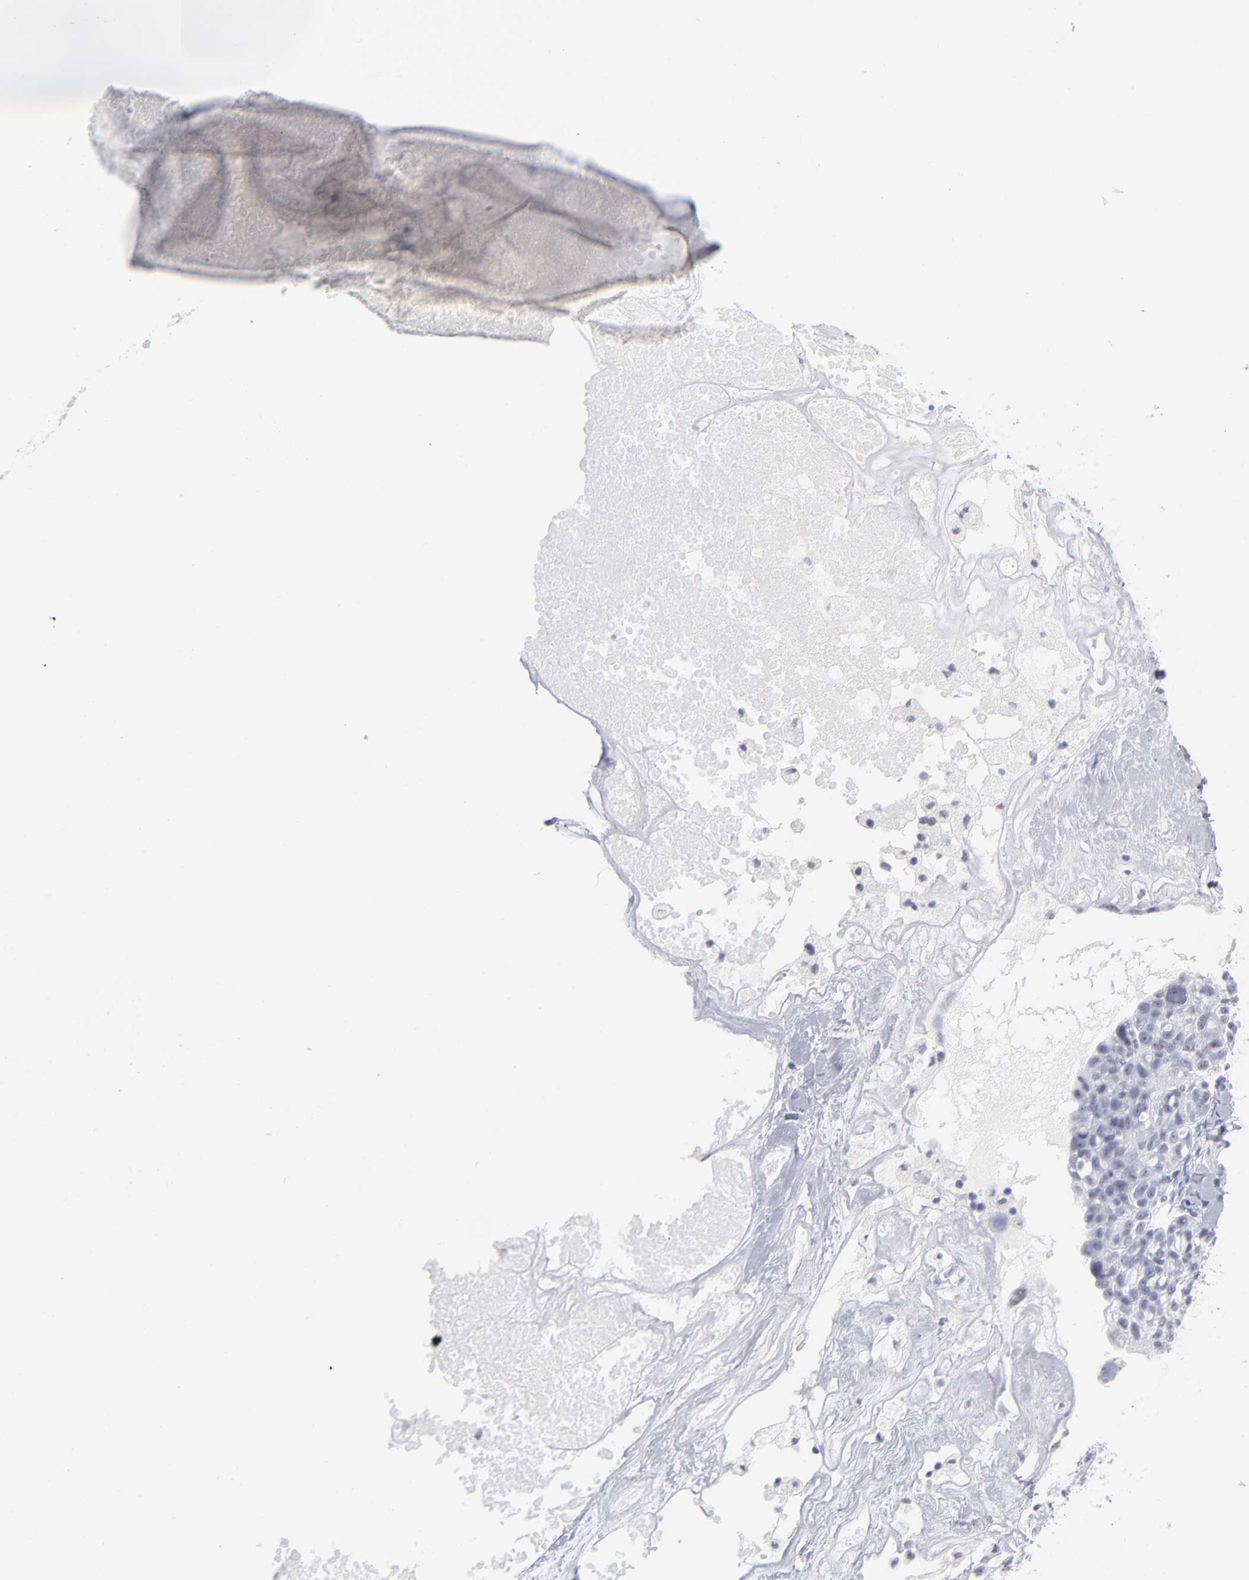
{"staining": {"intensity": "negative", "quantity": "none", "location": "none"}, "tissue": "ovarian cancer", "cell_type": "Tumor cells", "image_type": "cancer", "snomed": [{"axis": "morphology", "description": "Cystadenocarcinoma, serous, NOS"}, {"axis": "topography", "description": "Ovary"}], "caption": "DAB immunohistochemical staining of serous cystadenocarcinoma (ovarian) exhibits no significant expression in tumor cells. (DAB IHC with hematoxylin counter stain).", "gene": "SNRPB", "patient": {"sex": "female", "age": 66}}